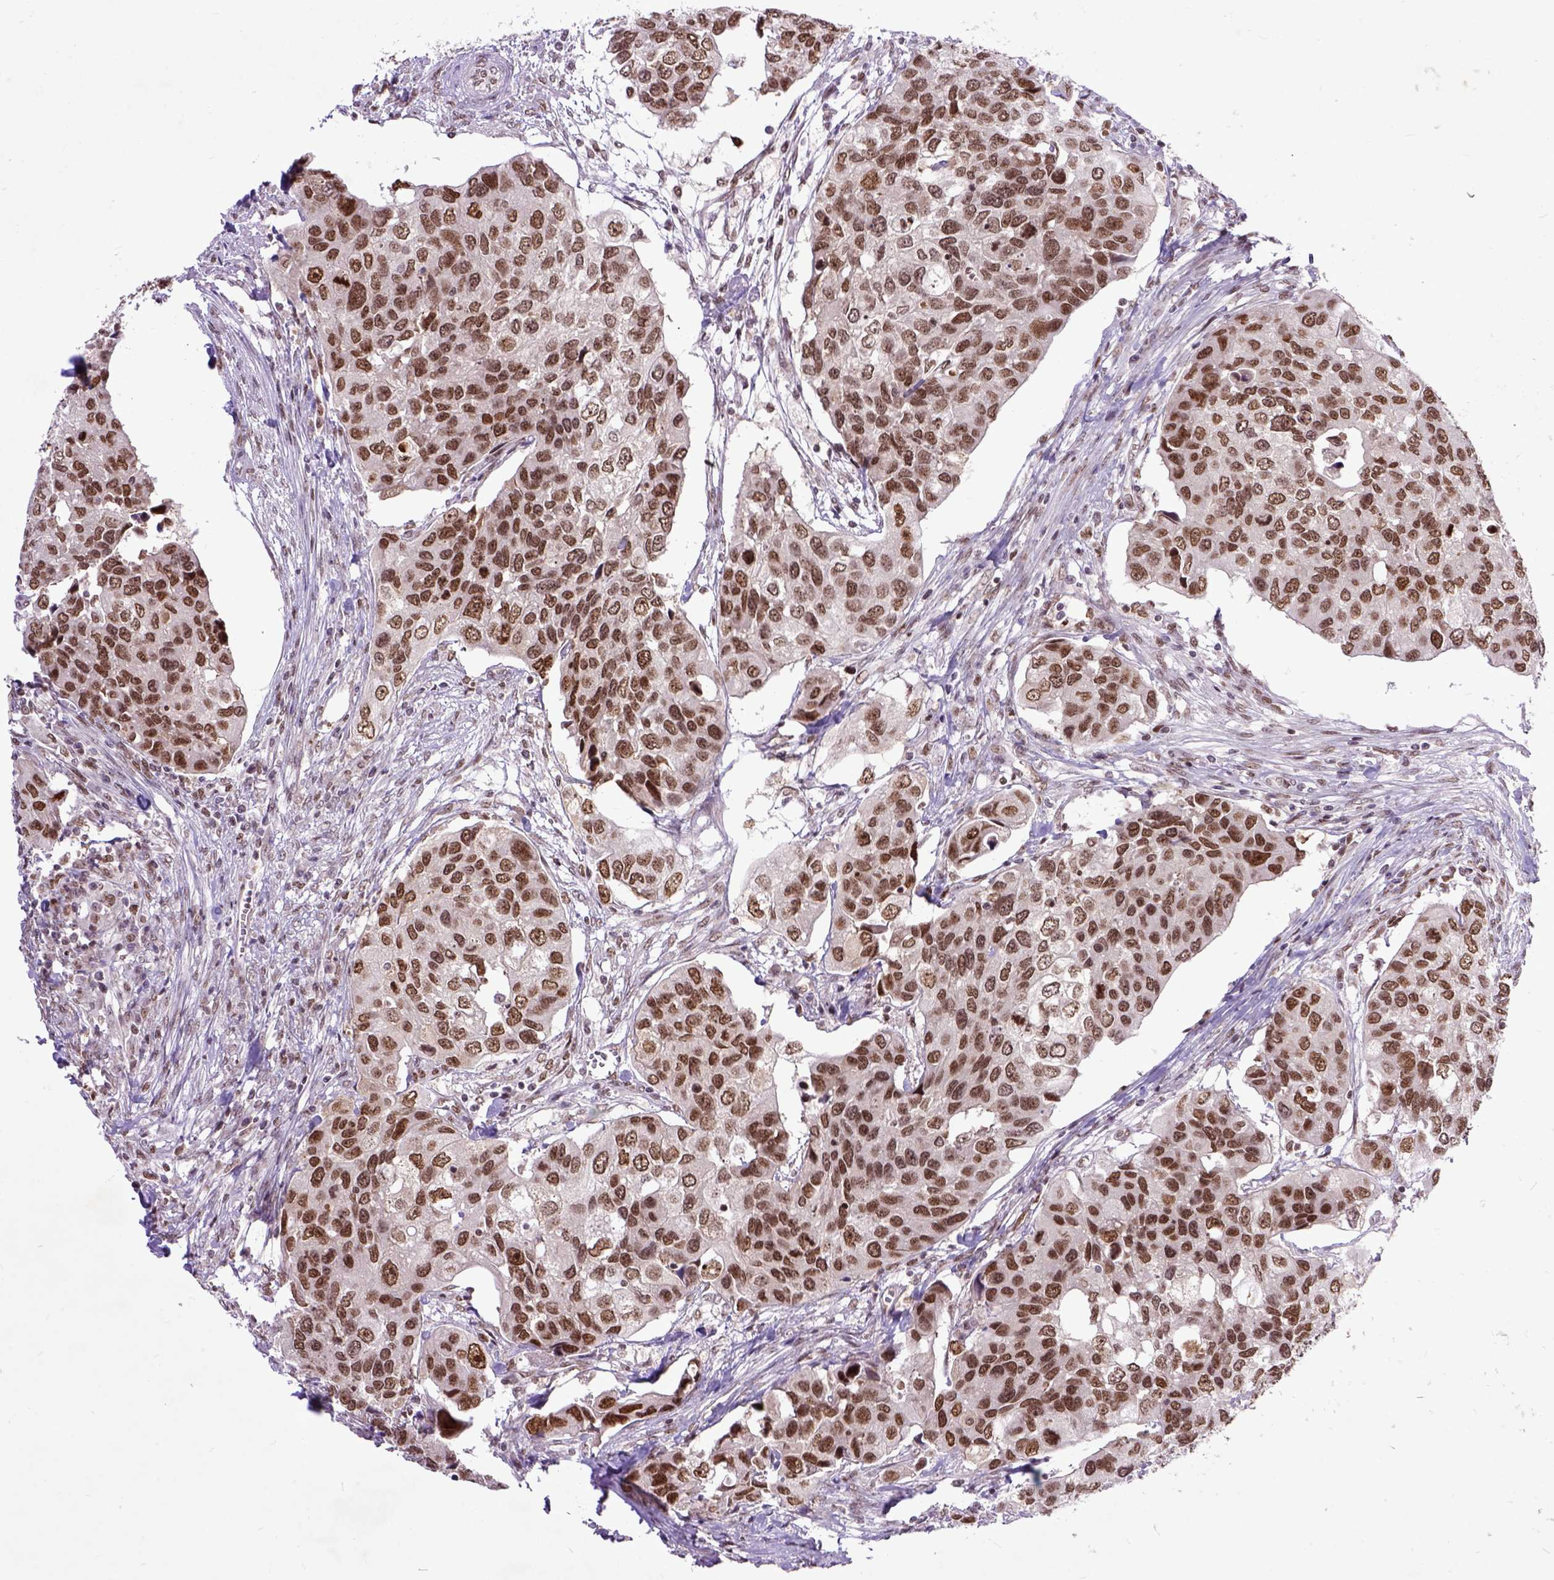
{"staining": {"intensity": "moderate", "quantity": ">75%", "location": "nuclear"}, "tissue": "urothelial cancer", "cell_type": "Tumor cells", "image_type": "cancer", "snomed": [{"axis": "morphology", "description": "Urothelial carcinoma, High grade"}, {"axis": "topography", "description": "Urinary bladder"}], "caption": "Moderate nuclear expression for a protein is present in approximately >75% of tumor cells of urothelial carcinoma (high-grade) using immunohistochemistry (IHC).", "gene": "RCC2", "patient": {"sex": "male", "age": 60}}